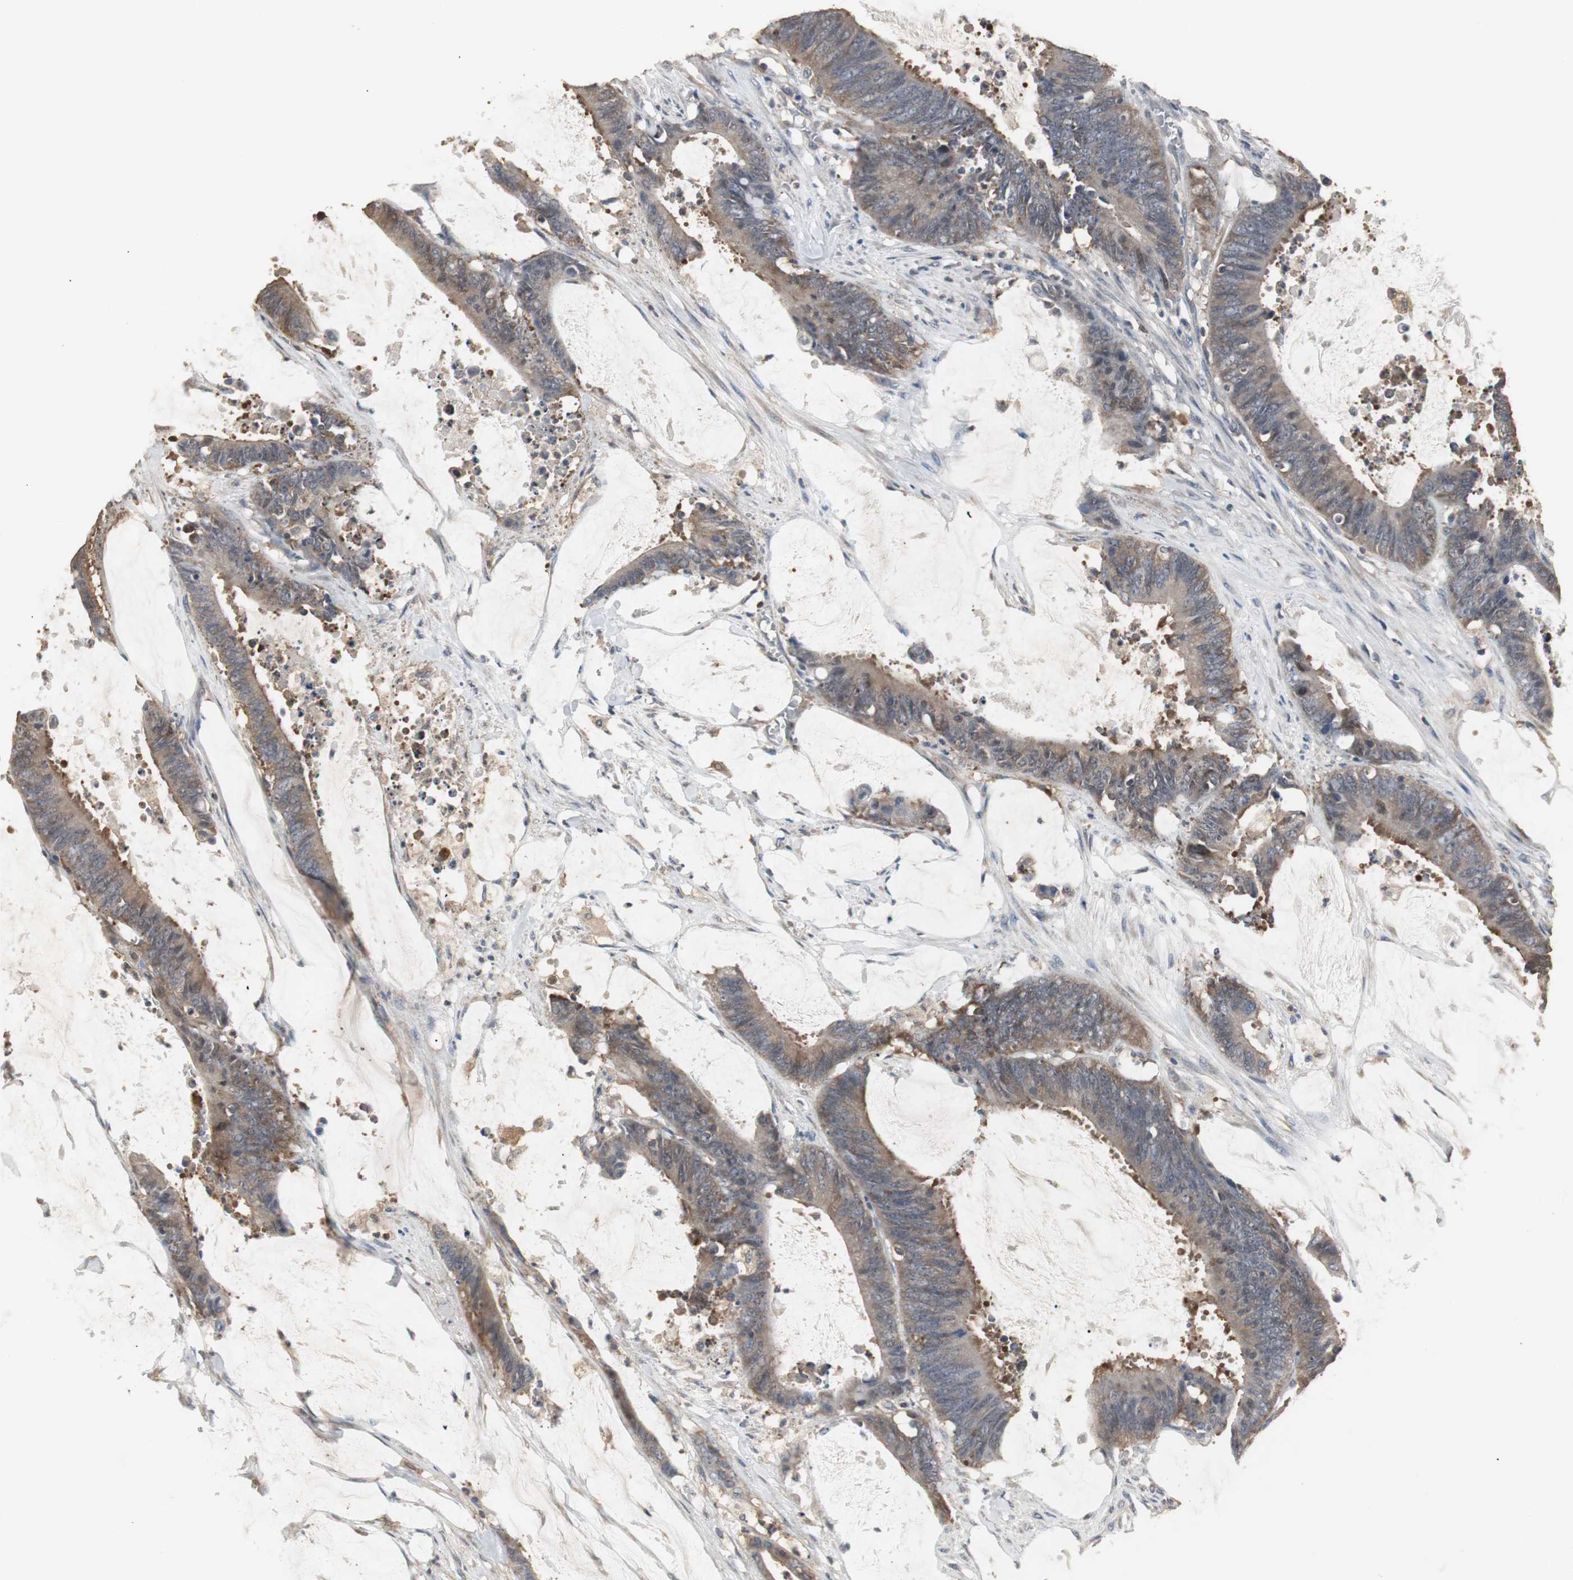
{"staining": {"intensity": "moderate", "quantity": "25%-75%", "location": "cytoplasmic/membranous"}, "tissue": "colorectal cancer", "cell_type": "Tumor cells", "image_type": "cancer", "snomed": [{"axis": "morphology", "description": "Adenocarcinoma, NOS"}, {"axis": "topography", "description": "Rectum"}], "caption": "A high-resolution histopathology image shows IHC staining of colorectal cancer, which shows moderate cytoplasmic/membranous positivity in about 25%-75% of tumor cells.", "gene": "HPRT1", "patient": {"sex": "female", "age": 66}}